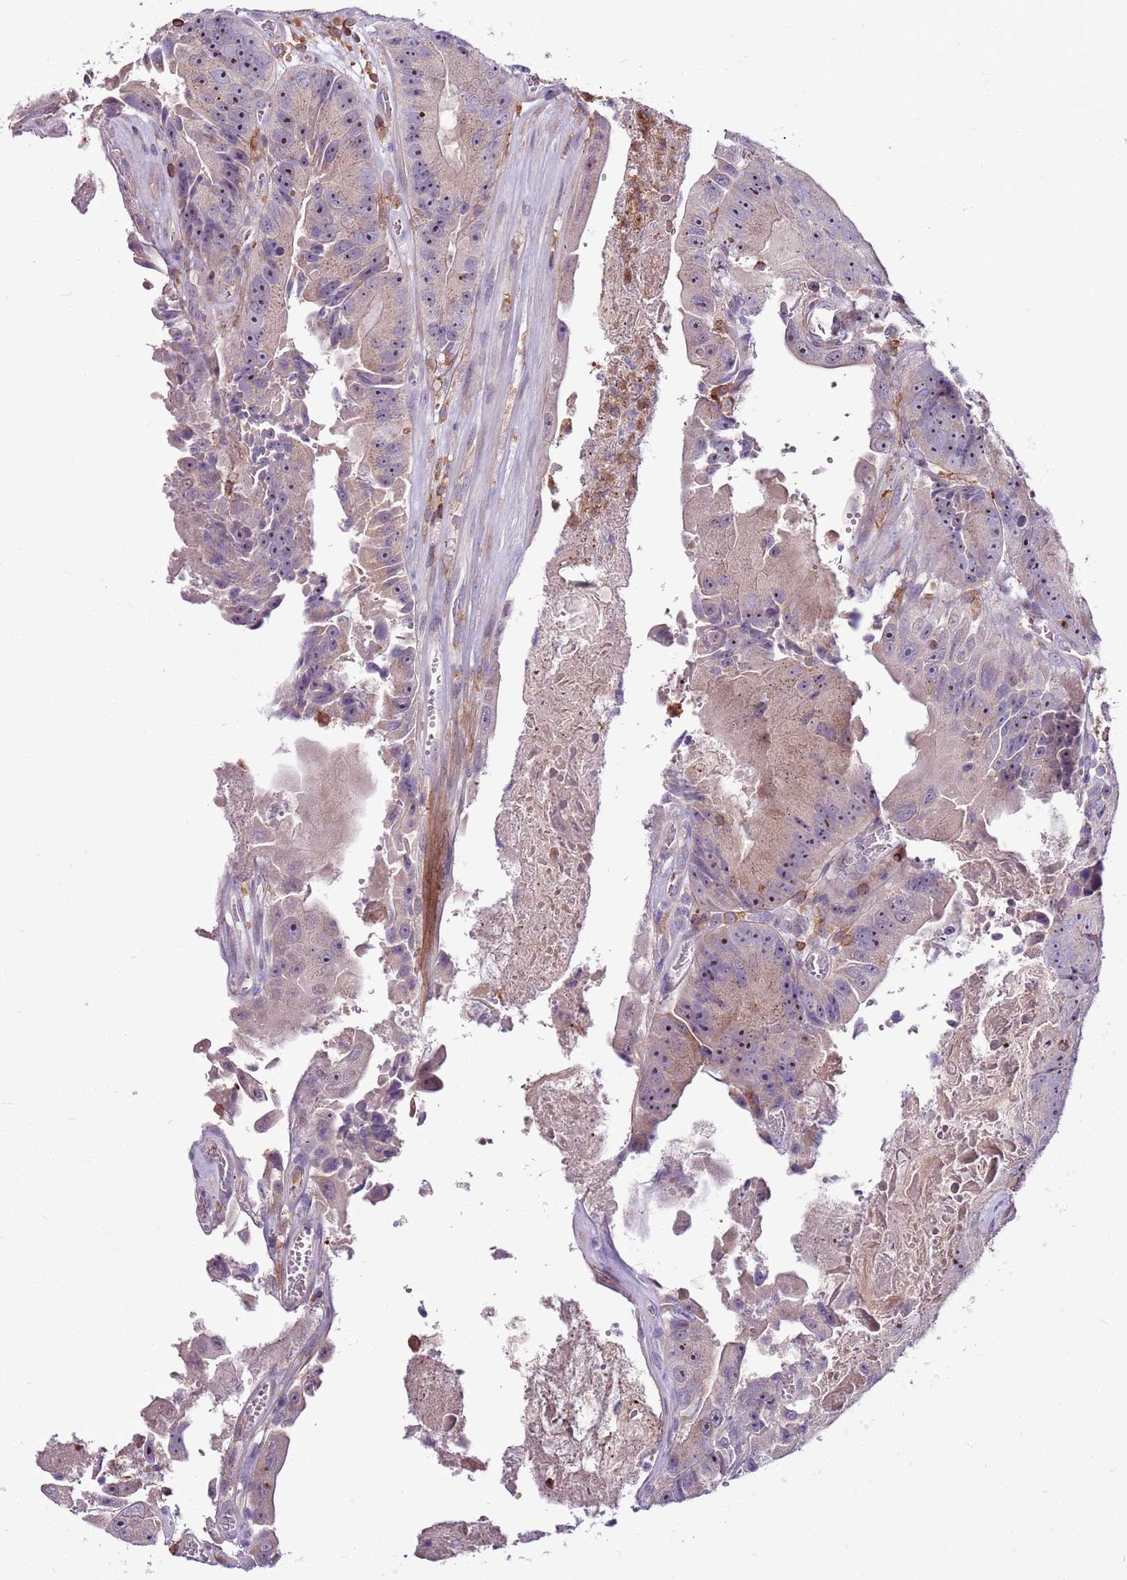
{"staining": {"intensity": "moderate", "quantity": "25%-75%", "location": "cytoplasmic/membranous,nuclear"}, "tissue": "colorectal cancer", "cell_type": "Tumor cells", "image_type": "cancer", "snomed": [{"axis": "morphology", "description": "Adenocarcinoma, NOS"}, {"axis": "topography", "description": "Colon"}], "caption": "Colorectal adenocarcinoma stained with a brown dye displays moderate cytoplasmic/membranous and nuclear positive expression in about 25%-75% of tumor cells.", "gene": "ZSWIM1", "patient": {"sex": "female", "age": 86}}